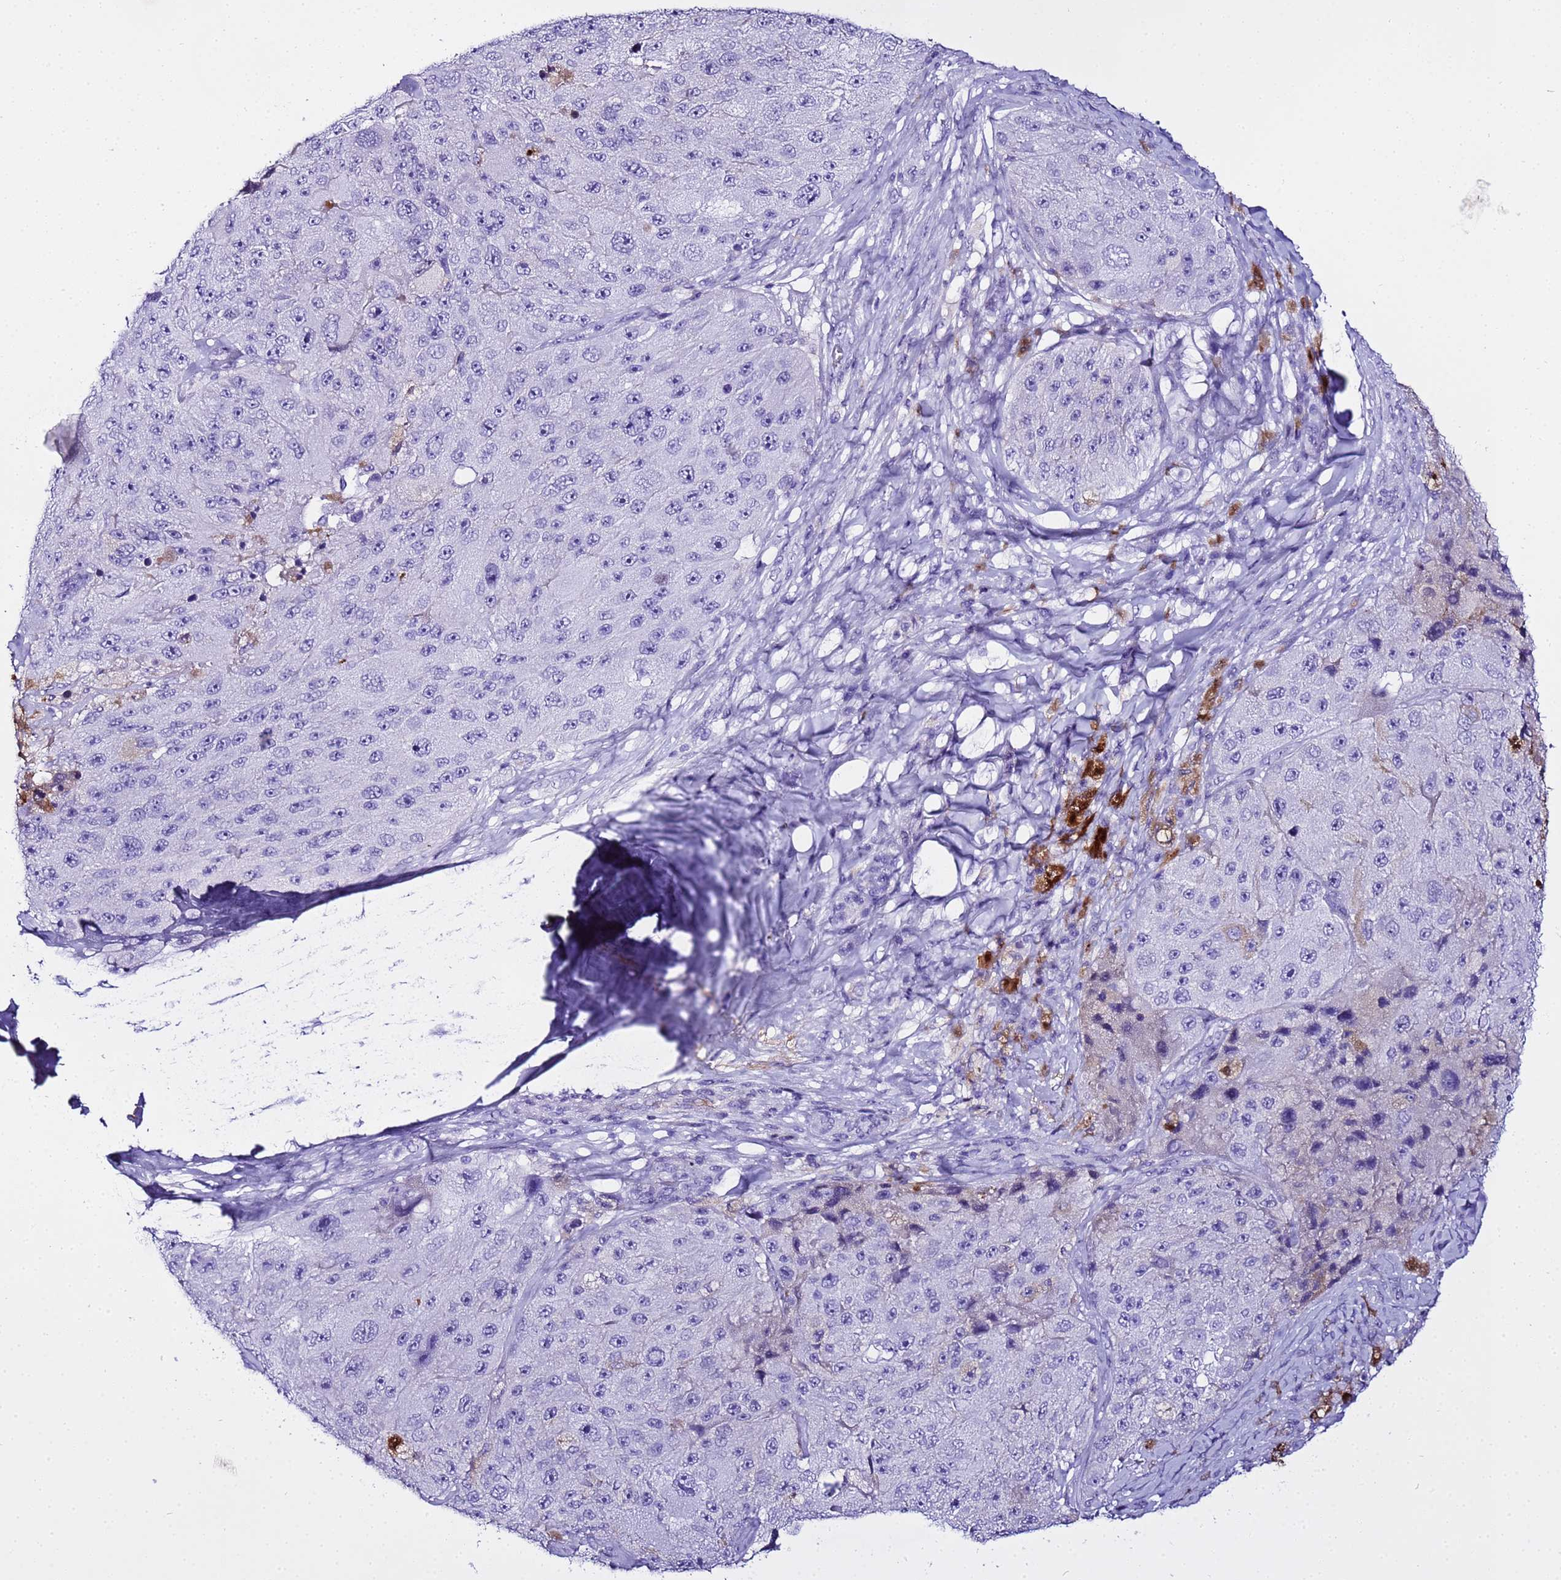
{"staining": {"intensity": "negative", "quantity": "none", "location": "none"}, "tissue": "melanoma", "cell_type": "Tumor cells", "image_type": "cancer", "snomed": [{"axis": "morphology", "description": "Malignant melanoma, Metastatic site"}, {"axis": "topography", "description": "Lymph node"}], "caption": "DAB immunohistochemical staining of human malignant melanoma (metastatic site) shows no significant expression in tumor cells. (Immunohistochemistry, brightfield microscopy, high magnification).", "gene": "CFHR2", "patient": {"sex": "male", "age": 62}}